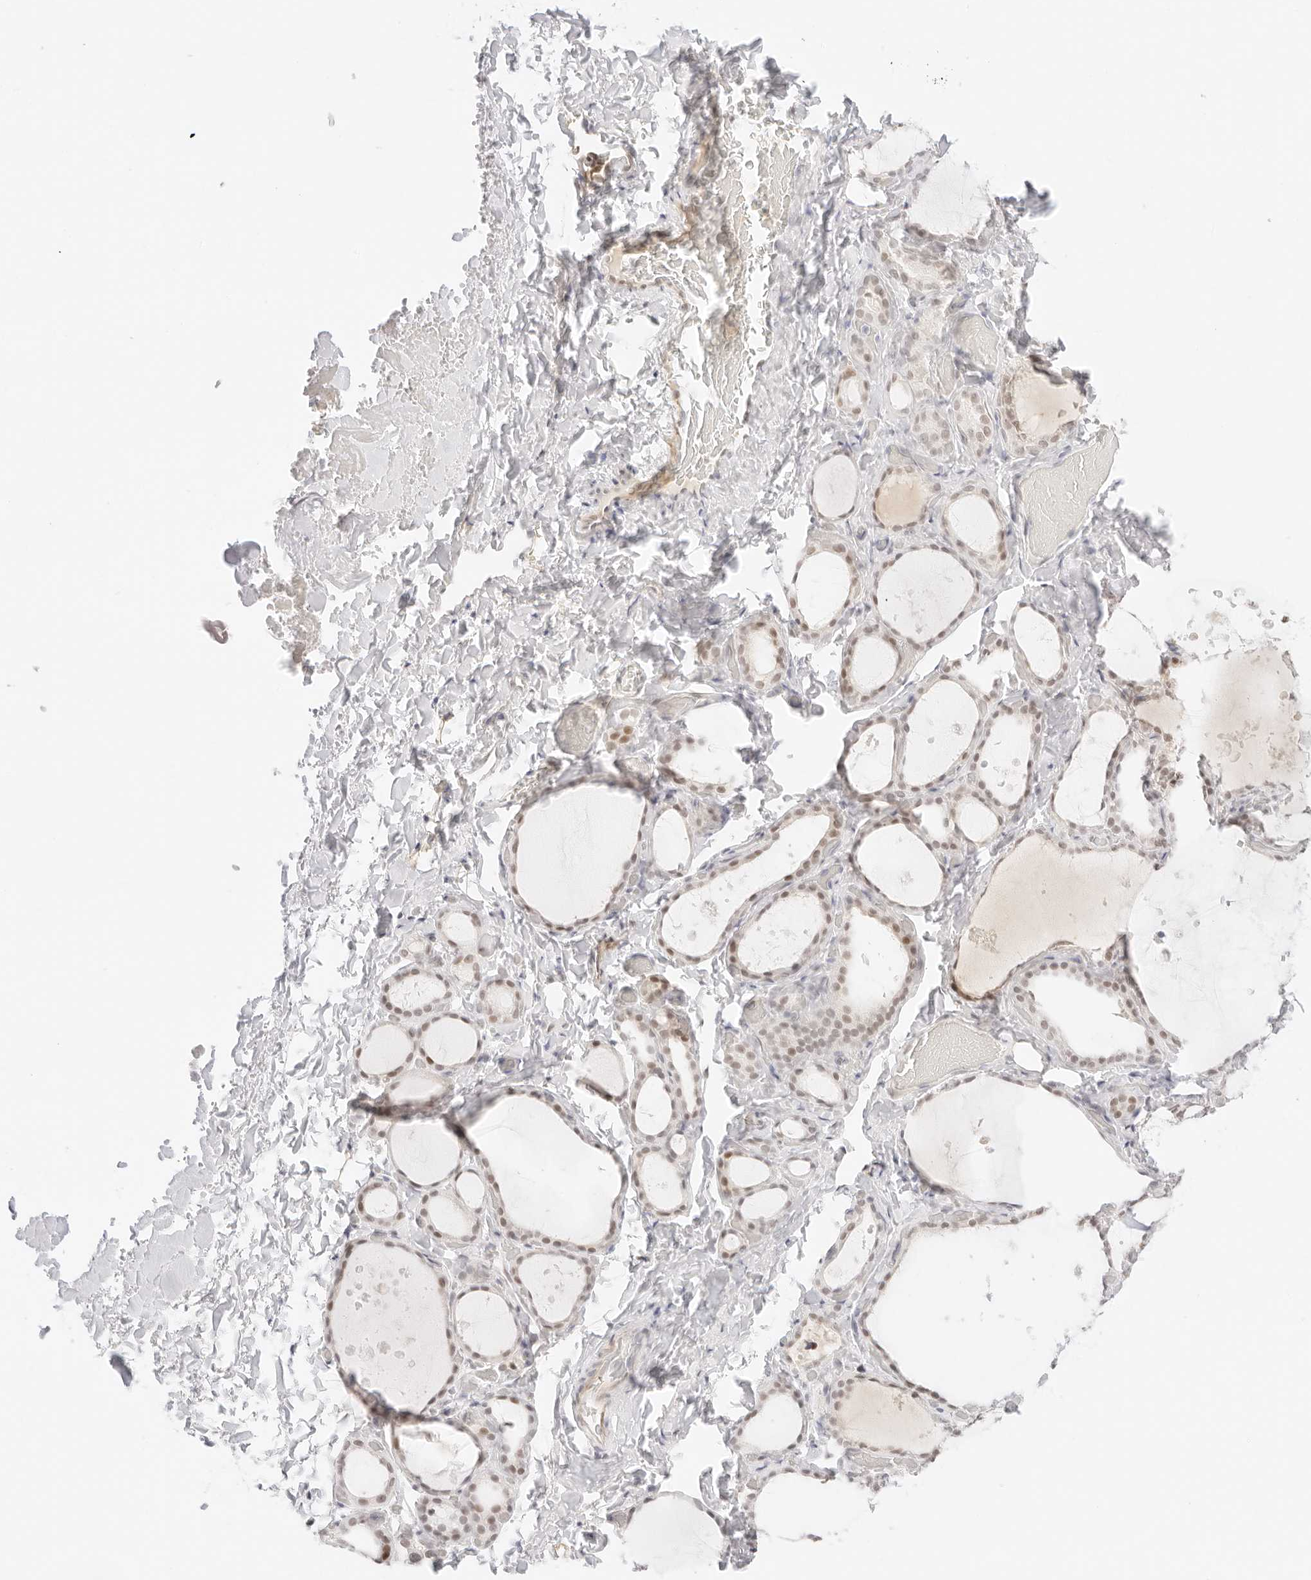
{"staining": {"intensity": "moderate", "quantity": ">75%", "location": "nuclear"}, "tissue": "thyroid gland", "cell_type": "Glandular cells", "image_type": "normal", "snomed": [{"axis": "morphology", "description": "Normal tissue, NOS"}, {"axis": "topography", "description": "Thyroid gland"}], "caption": "Glandular cells exhibit medium levels of moderate nuclear staining in approximately >75% of cells in benign thyroid gland. (brown staining indicates protein expression, while blue staining denotes nuclei).", "gene": "ITGA6", "patient": {"sex": "female", "age": 44}}